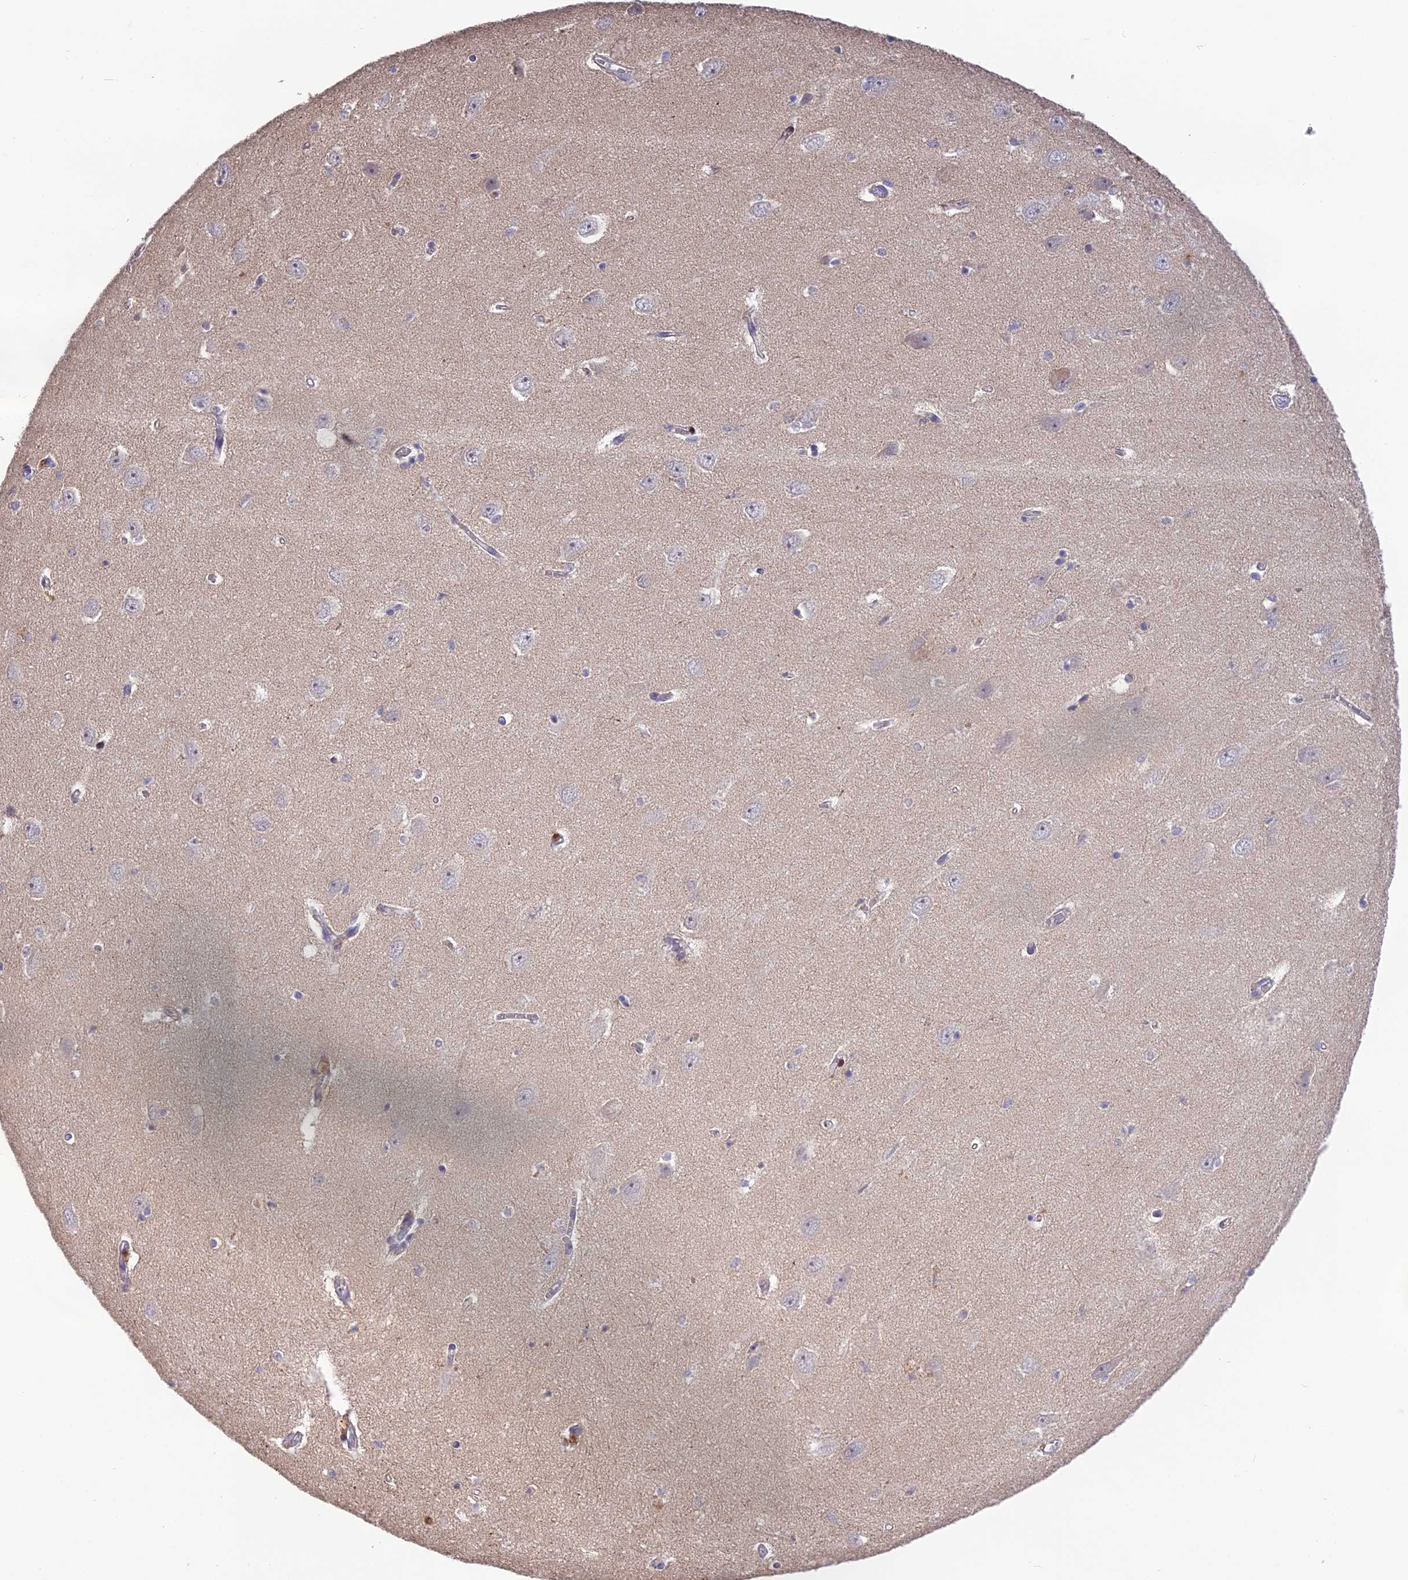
{"staining": {"intensity": "negative", "quantity": "none", "location": "none"}, "tissue": "hippocampus", "cell_type": "Glial cells", "image_type": "normal", "snomed": [{"axis": "morphology", "description": "Normal tissue, NOS"}, {"axis": "topography", "description": "Hippocampus"}], "caption": "Immunohistochemistry of unremarkable hippocampus demonstrates no staining in glial cells.", "gene": "PUS10", "patient": {"sex": "female", "age": 64}}